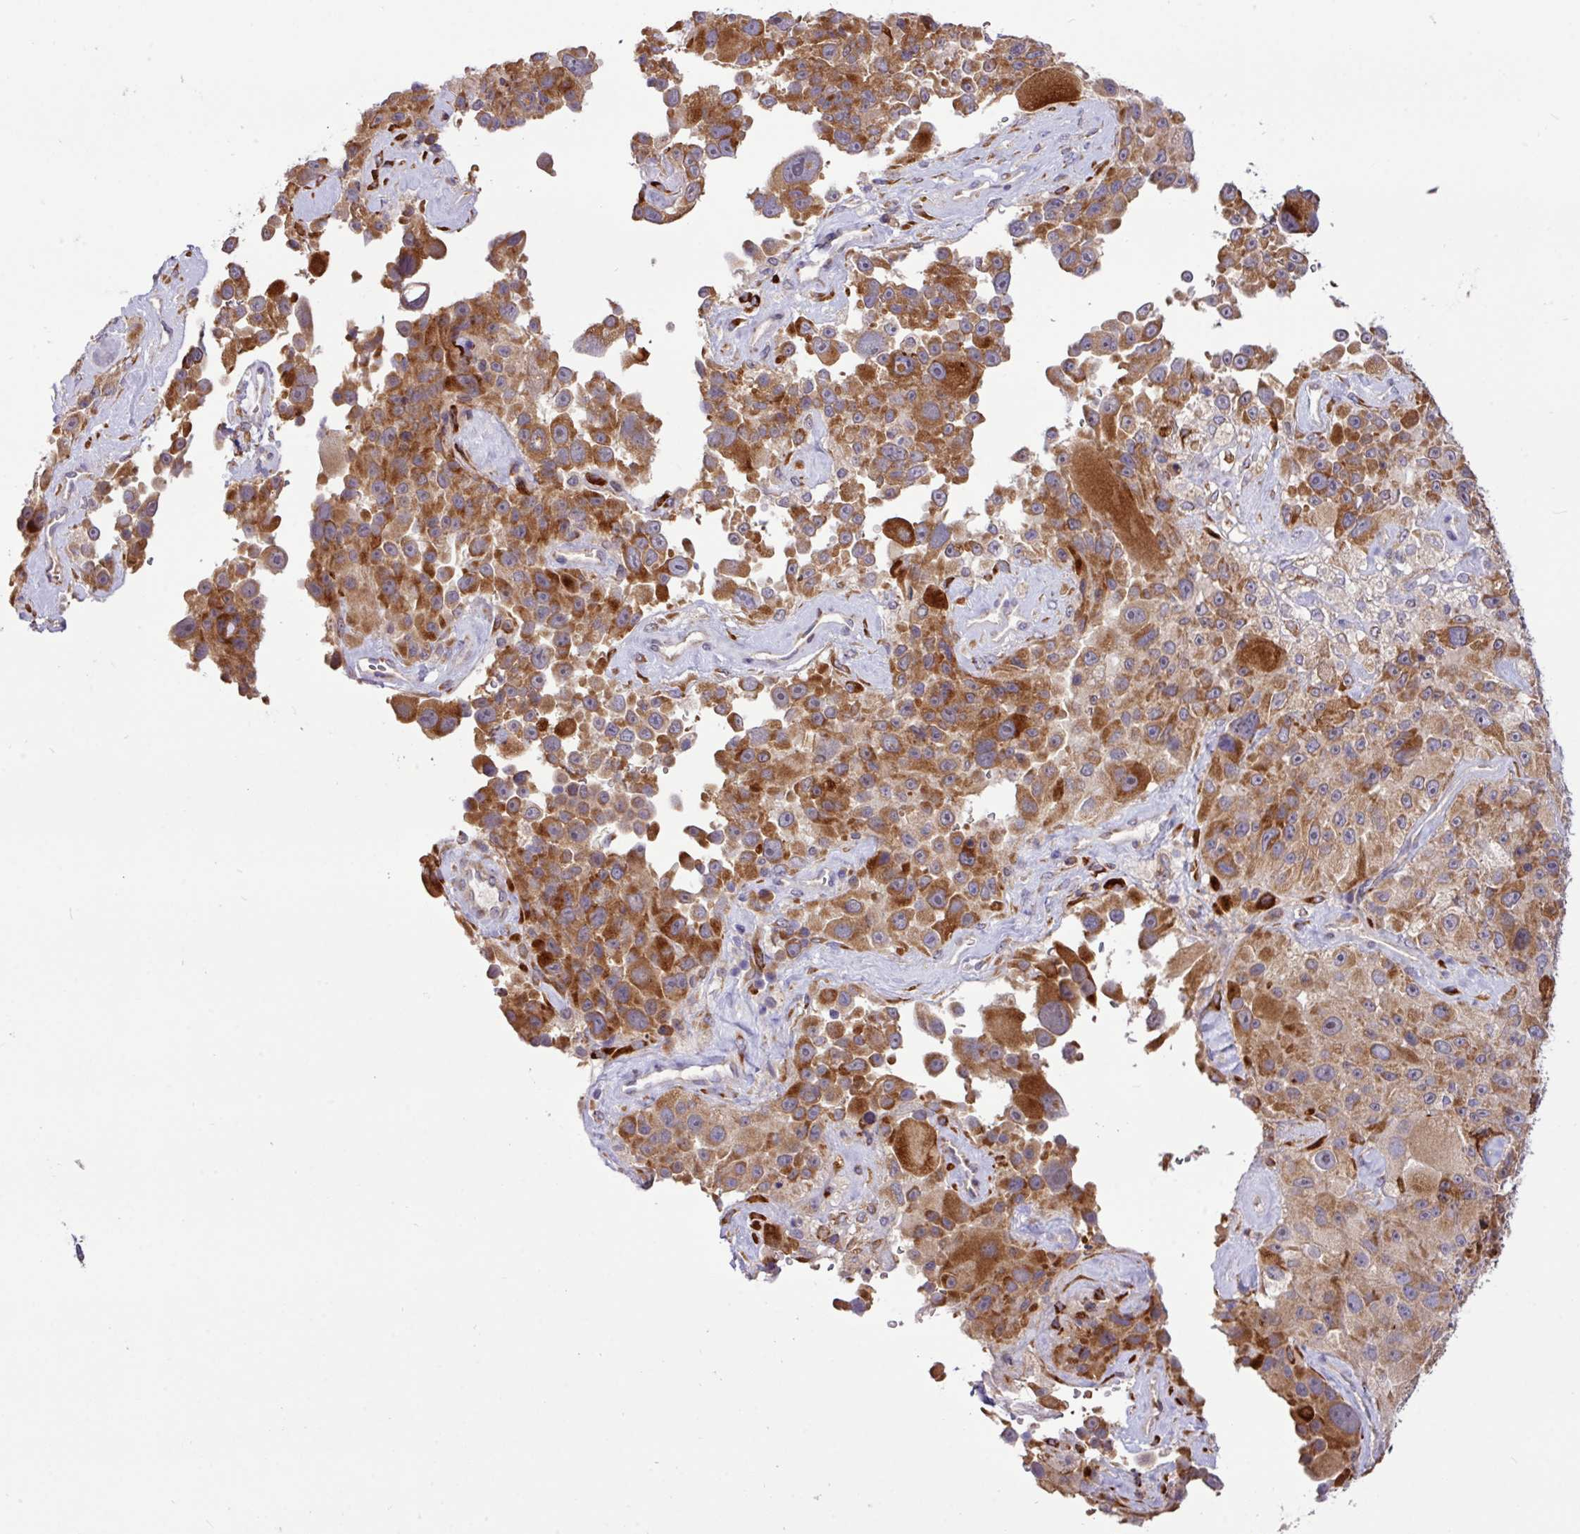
{"staining": {"intensity": "strong", "quantity": ">75%", "location": "cytoplasmic/membranous"}, "tissue": "melanoma", "cell_type": "Tumor cells", "image_type": "cancer", "snomed": [{"axis": "morphology", "description": "Malignant melanoma, Metastatic site"}, {"axis": "topography", "description": "Lymph node"}], "caption": "Immunohistochemical staining of human malignant melanoma (metastatic site) displays strong cytoplasmic/membranous protein staining in approximately >75% of tumor cells.", "gene": "TM2D2", "patient": {"sex": "male", "age": 62}}